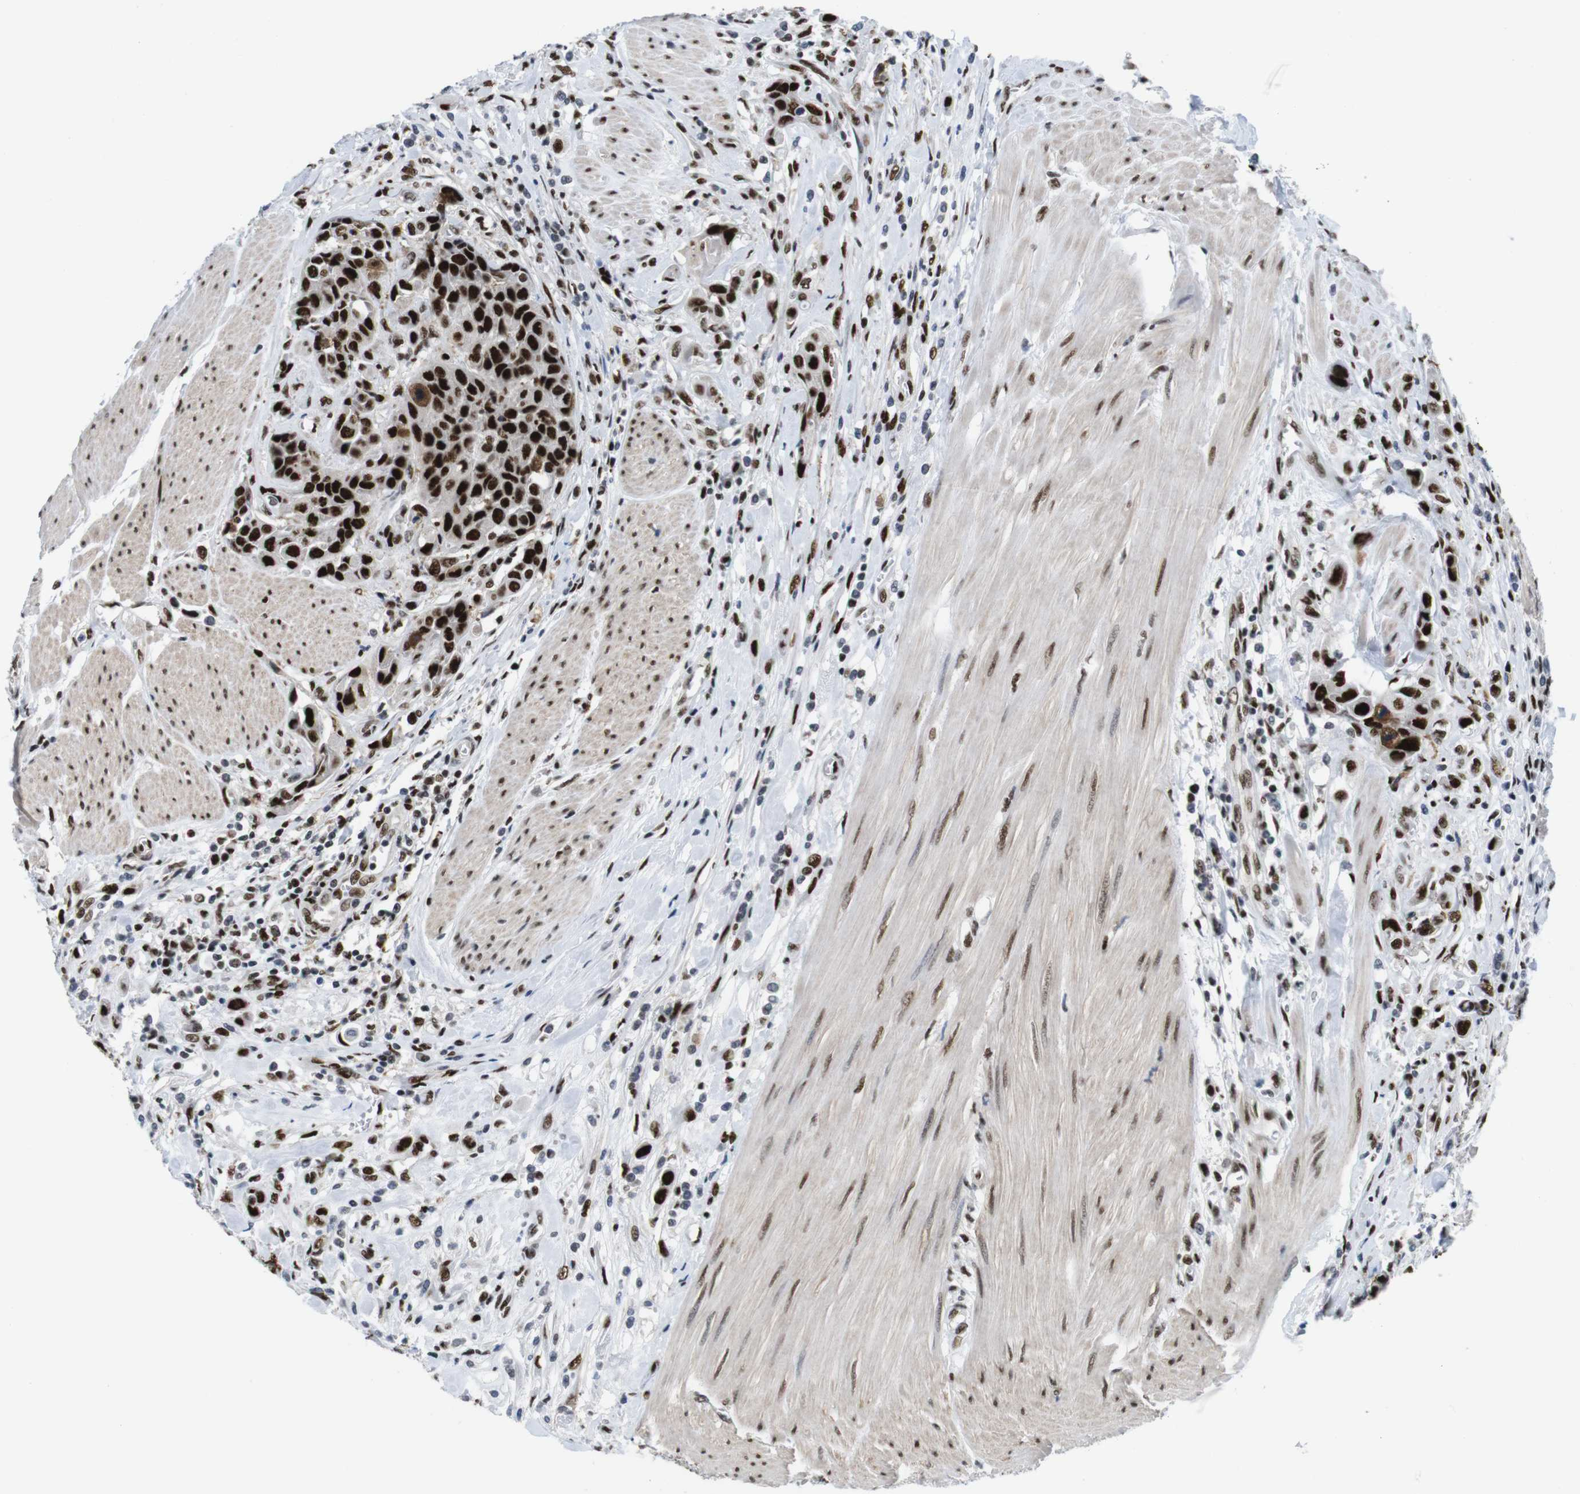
{"staining": {"intensity": "strong", "quantity": ">75%", "location": "nuclear"}, "tissue": "urothelial cancer", "cell_type": "Tumor cells", "image_type": "cancer", "snomed": [{"axis": "morphology", "description": "Urothelial carcinoma, High grade"}, {"axis": "topography", "description": "Urinary bladder"}], "caption": "There is high levels of strong nuclear staining in tumor cells of urothelial cancer, as demonstrated by immunohistochemical staining (brown color).", "gene": "PSME3", "patient": {"sex": "male", "age": 50}}